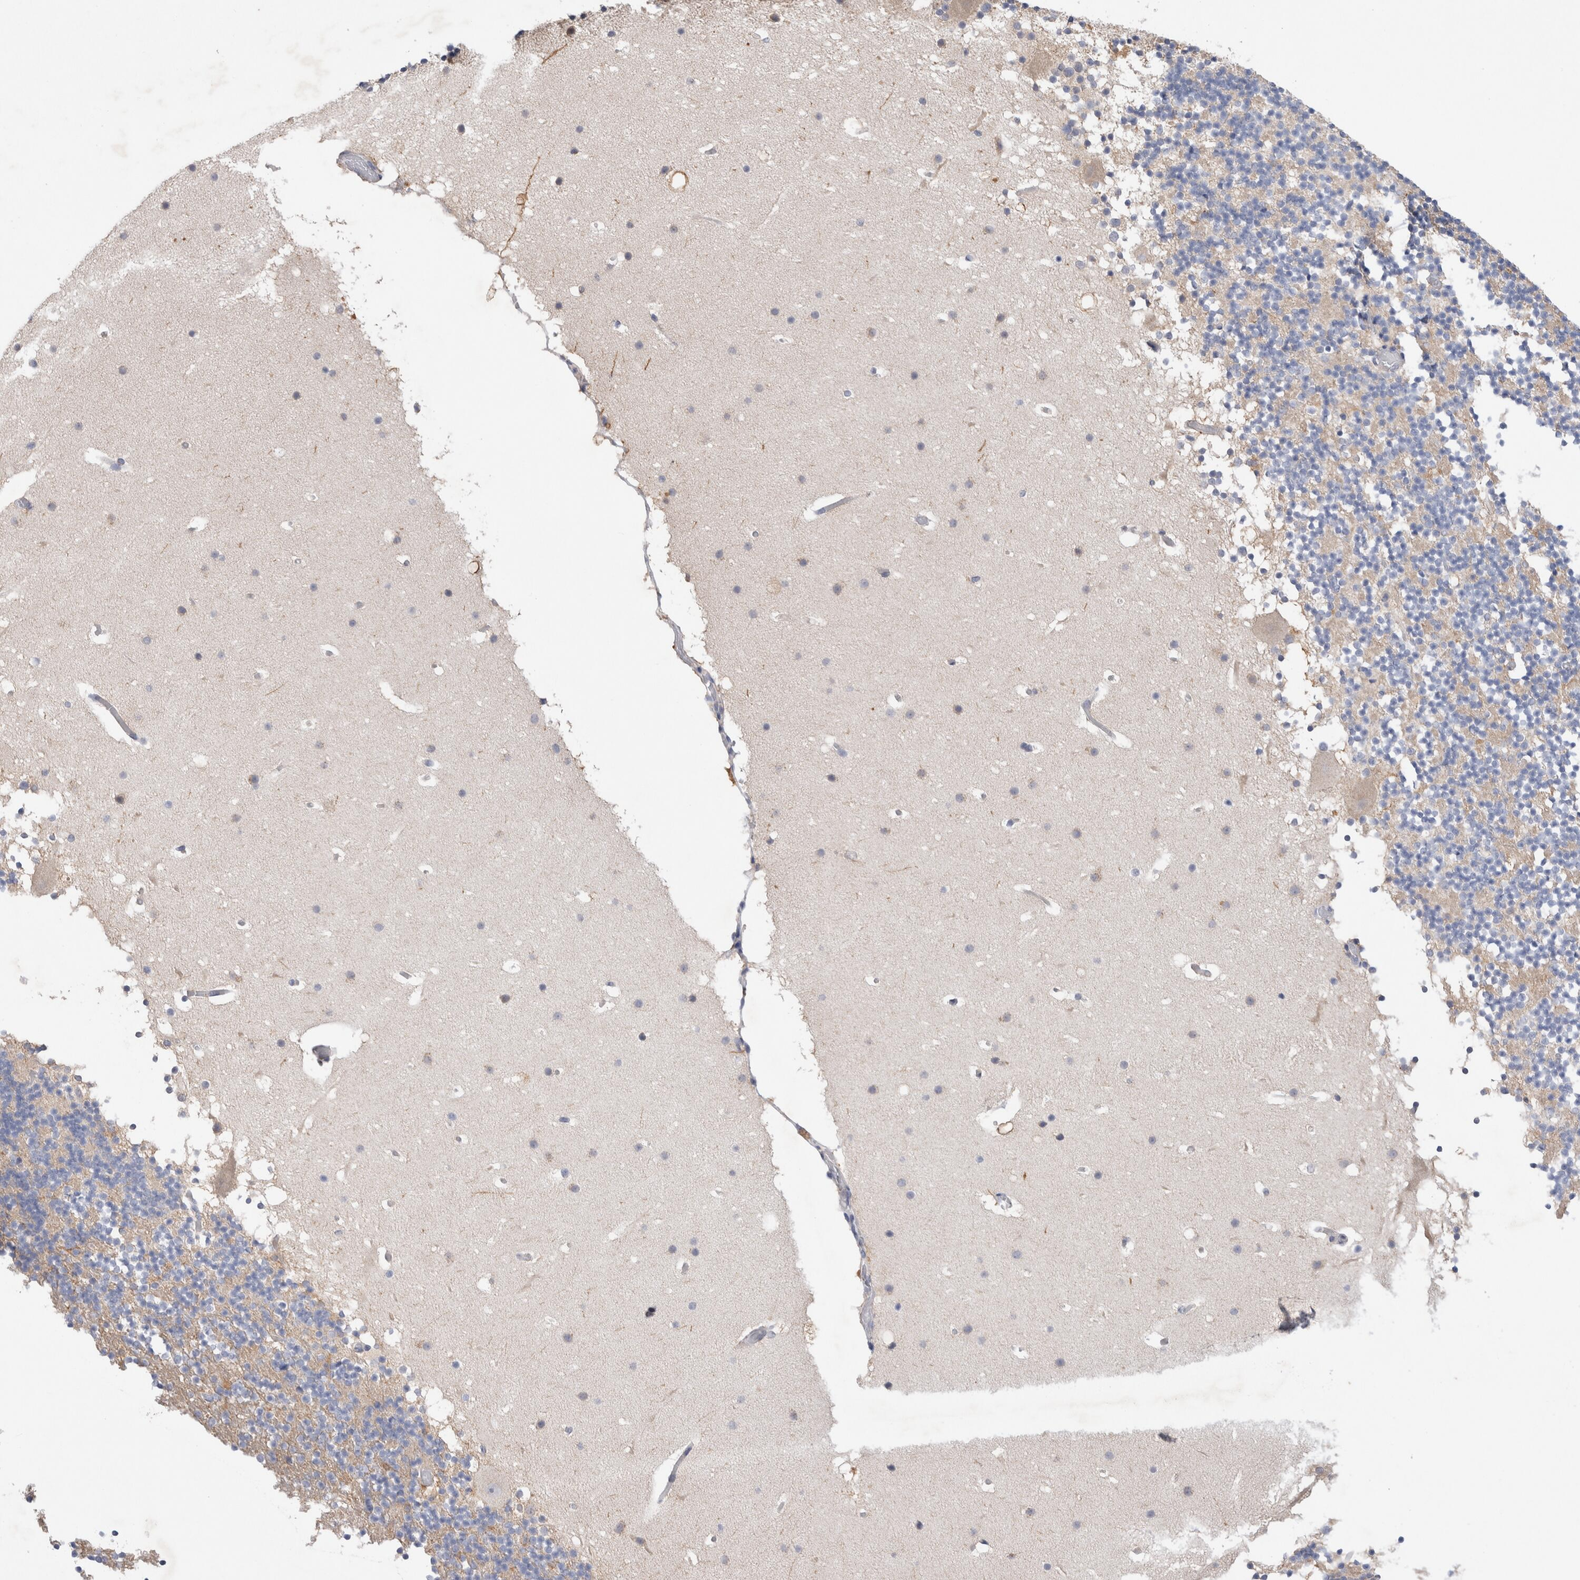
{"staining": {"intensity": "weak", "quantity": "25%-75%", "location": "cytoplasmic/membranous"}, "tissue": "cerebellum", "cell_type": "Cells in granular layer", "image_type": "normal", "snomed": [{"axis": "morphology", "description": "Normal tissue, NOS"}, {"axis": "topography", "description": "Cerebellum"}], "caption": "This image exhibits normal cerebellum stained with IHC to label a protein in brown. The cytoplasmic/membranous of cells in granular layer show weak positivity for the protein. Nuclei are counter-stained blue.", "gene": "IFT74", "patient": {"sex": "male", "age": 57}}